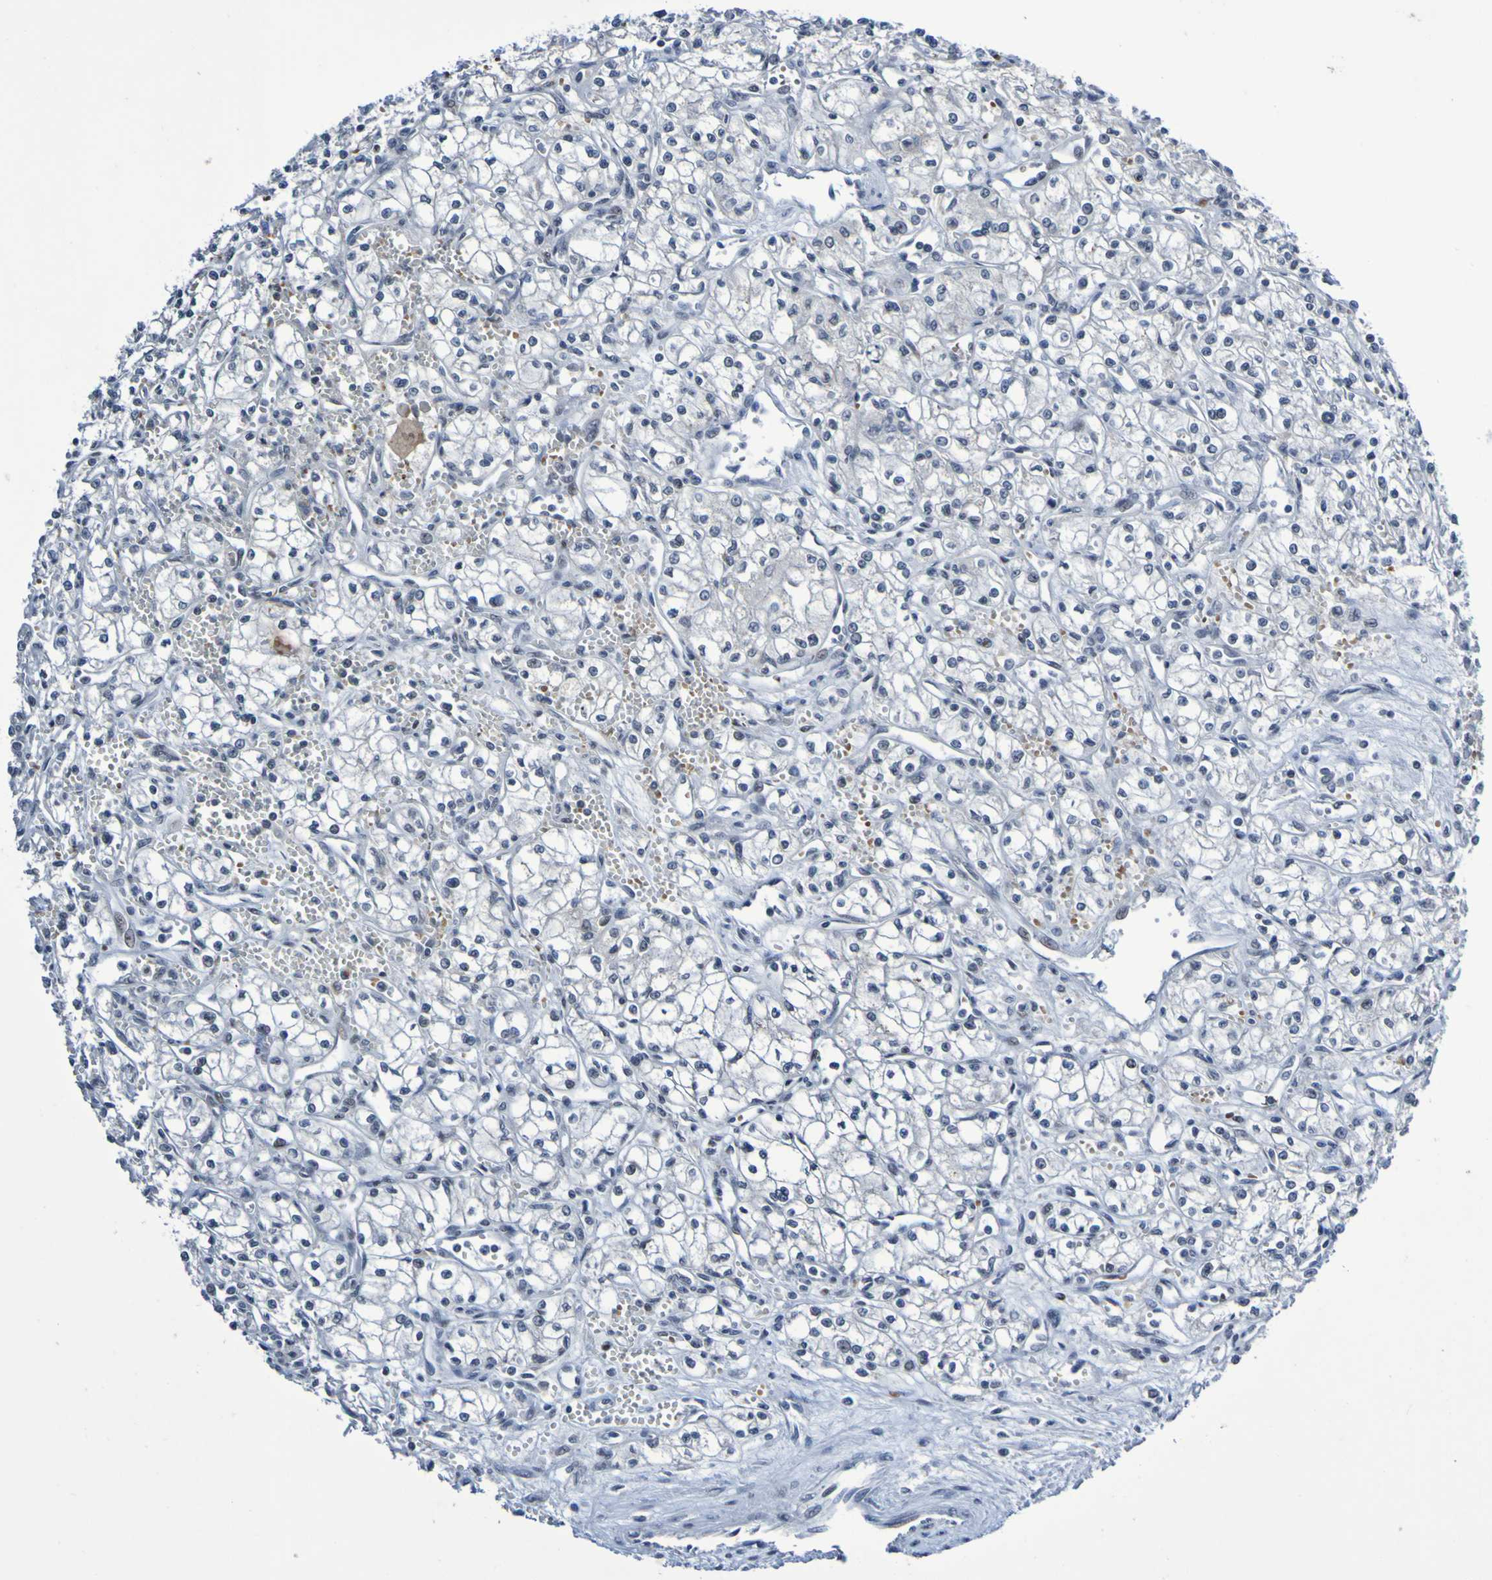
{"staining": {"intensity": "negative", "quantity": "none", "location": "none"}, "tissue": "renal cancer", "cell_type": "Tumor cells", "image_type": "cancer", "snomed": [{"axis": "morphology", "description": "Normal tissue, NOS"}, {"axis": "morphology", "description": "Adenocarcinoma, NOS"}, {"axis": "topography", "description": "Kidney"}], "caption": "This histopathology image is of renal adenocarcinoma stained with IHC to label a protein in brown with the nuclei are counter-stained blue. There is no expression in tumor cells. (DAB immunohistochemistry (IHC) visualized using brightfield microscopy, high magnification).", "gene": "PCGF1", "patient": {"sex": "male", "age": 59}}